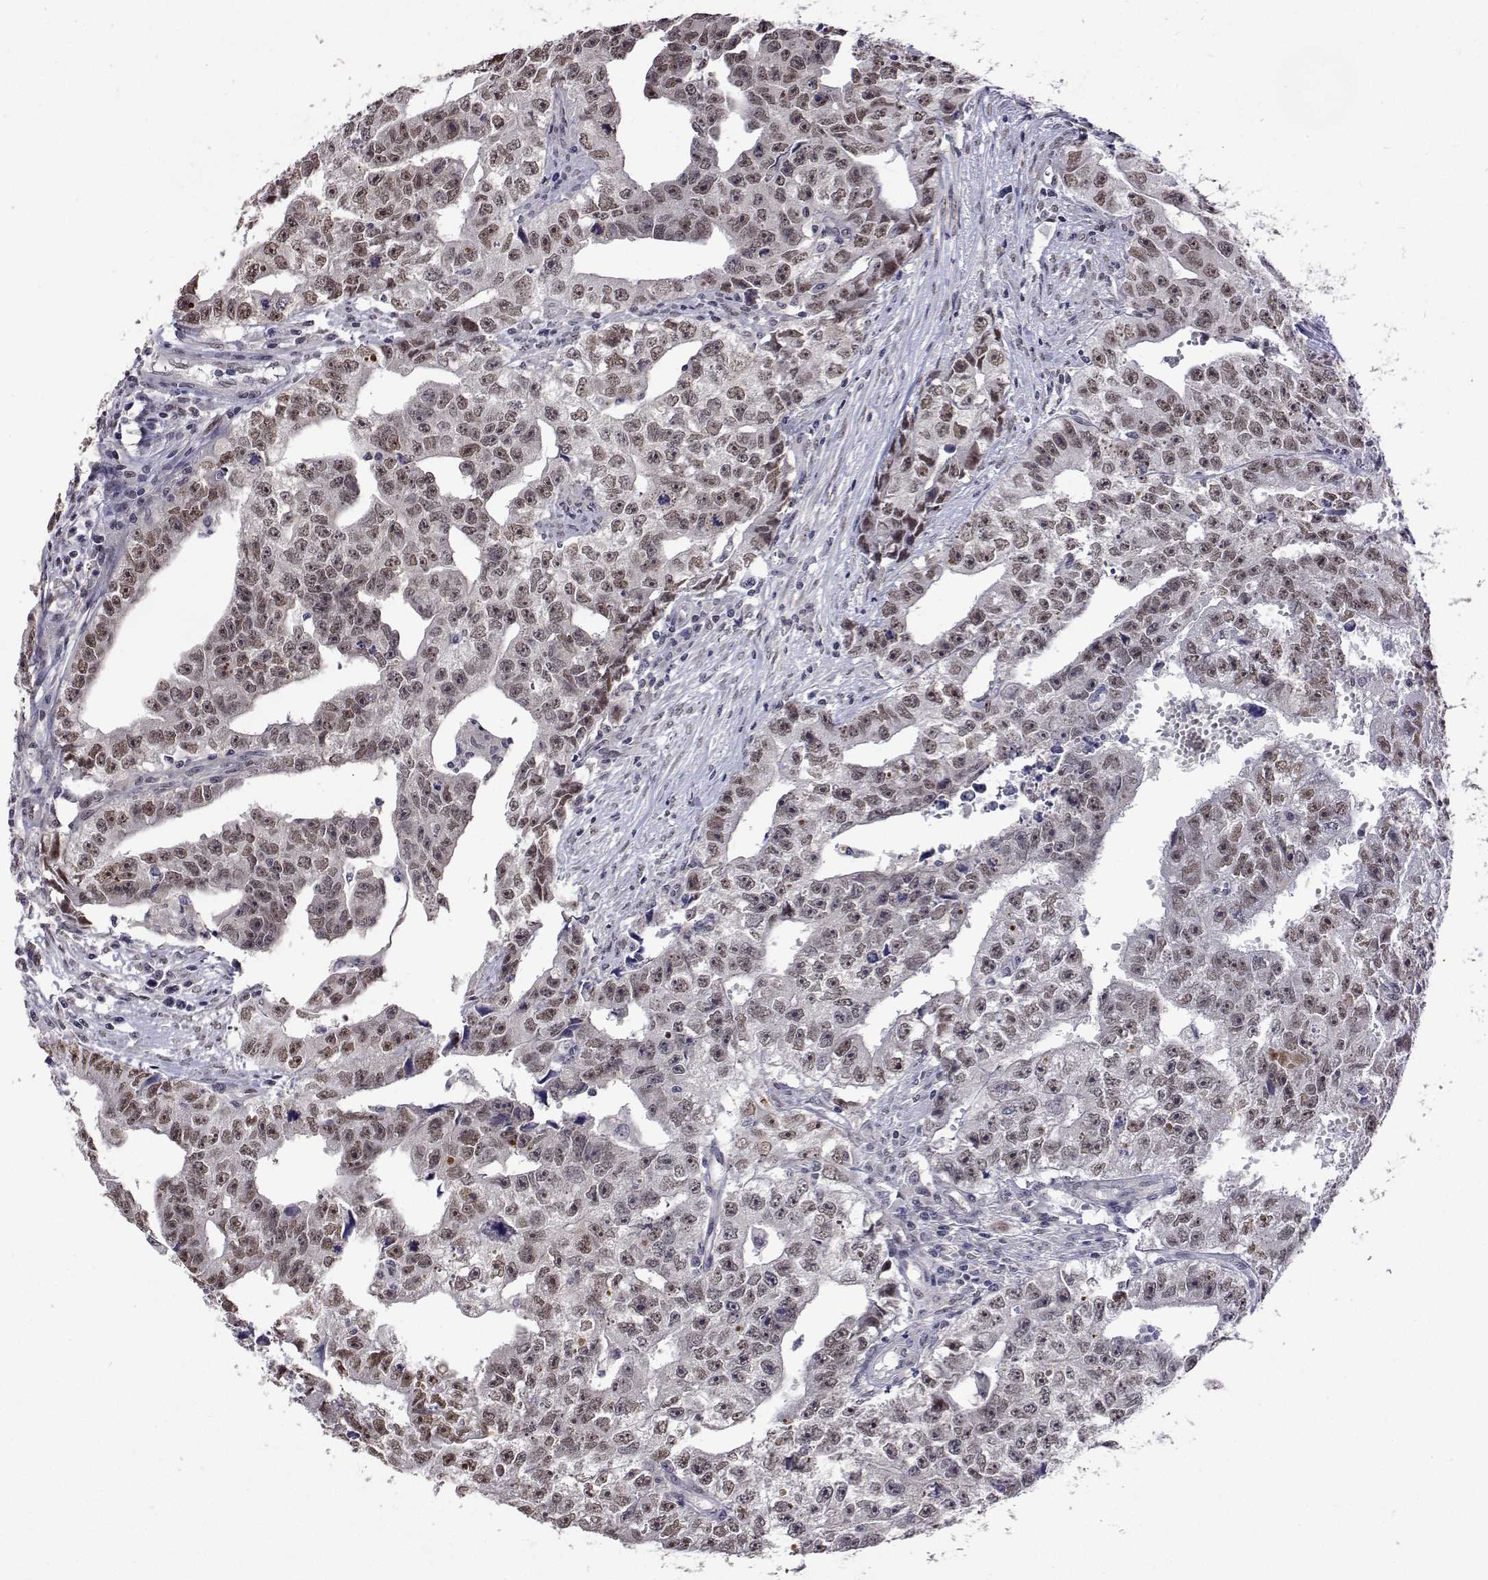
{"staining": {"intensity": "moderate", "quantity": "25%-75%", "location": "nuclear"}, "tissue": "testis cancer", "cell_type": "Tumor cells", "image_type": "cancer", "snomed": [{"axis": "morphology", "description": "Carcinoma, Embryonal, NOS"}, {"axis": "morphology", "description": "Teratoma, malignant, NOS"}, {"axis": "topography", "description": "Testis"}], "caption": "Human testis cancer (embryonal carcinoma) stained for a protein (brown) exhibits moderate nuclear positive positivity in about 25%-75% of tumor cells.", "gene": "HNRNPA0", "patient": {"sex": "male", "age": 24}}